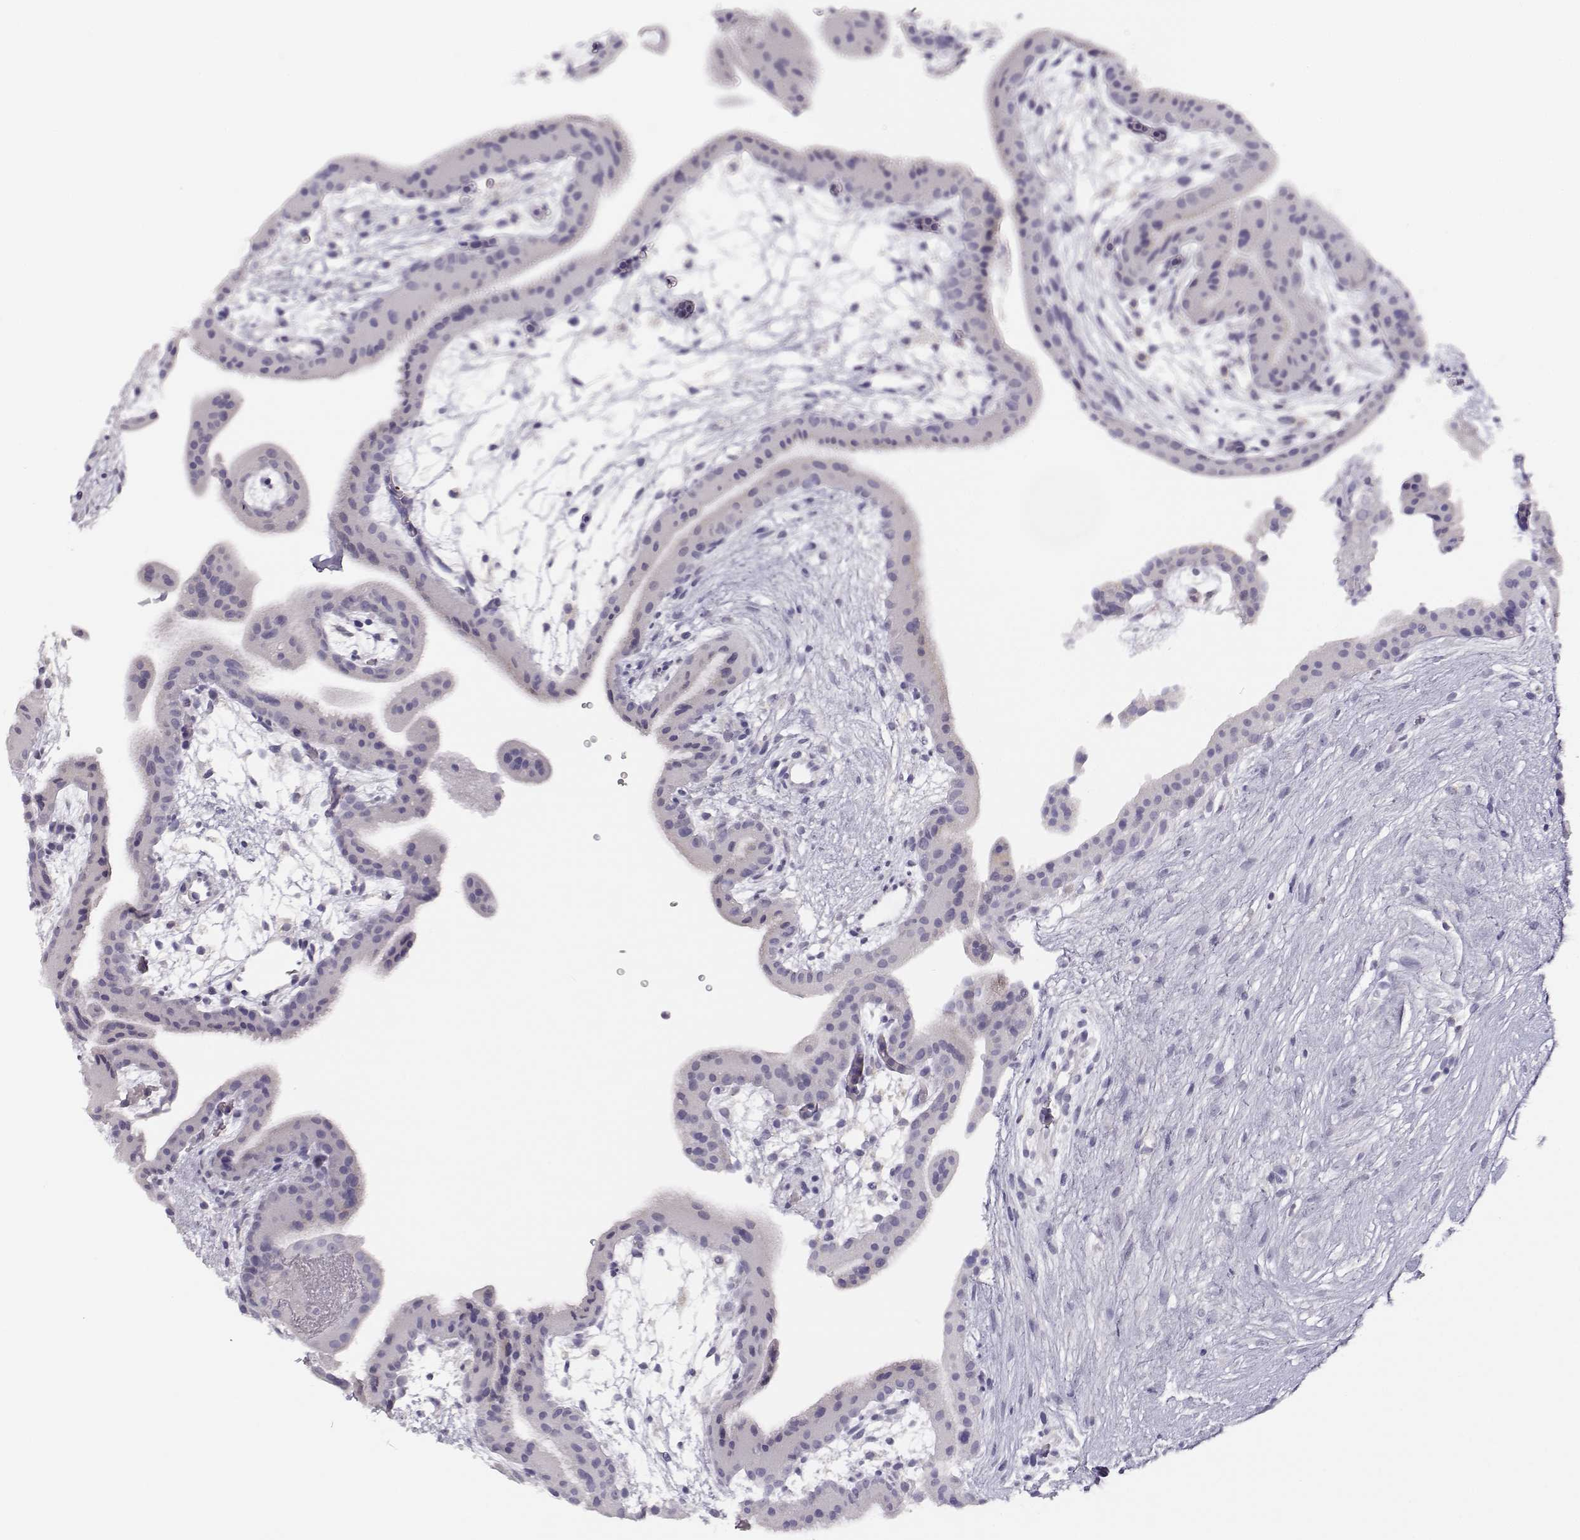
{"staining": {"intensity": "negative", "quantity": "none", "location": "none"}, "tissue": "placenta", "cell_type": "Decidual cells", "image_type": "normal", "snomed": [{"axis": "morphology", "description": "Normal tissue, NOS"}, {"axis": "topography", "description": "Placenta"}], "caption": "This is a histopathology image of immunohistochemistry (IHC) staining of benign placenta, which shows no positivity in decidual cells. (DAB immunohistochemistry visualized using brightfield microscopy, high magnification).", "gene": "FAM166A", "patient": {"sex": "female", "age": 19}}